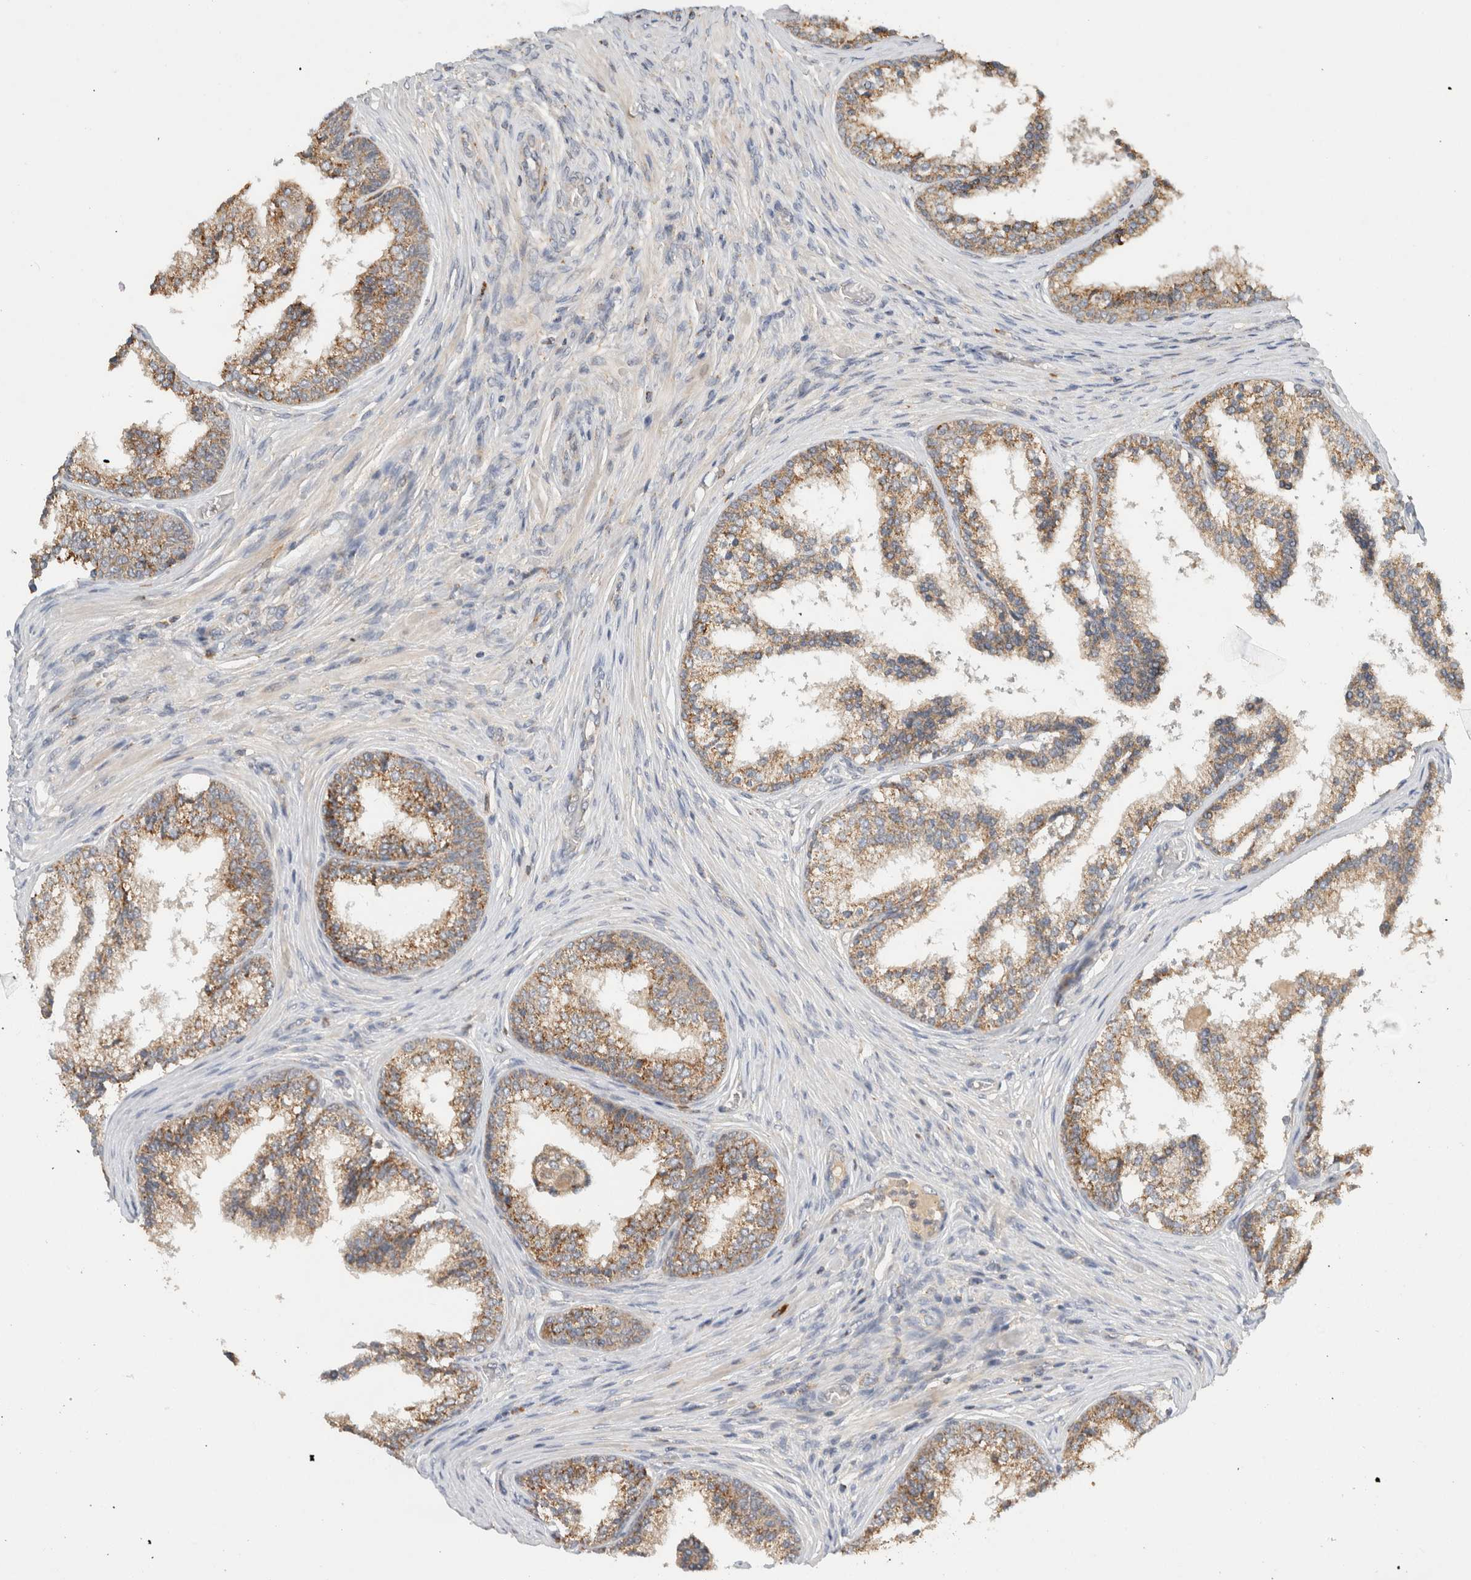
{"staining": {"intensity": "moderate", "quantity": ">75%", "location": "cytoplasmic/membranous"}, "tissue": "prostate cancer", "cell_type": "Tumor cells", "image_type": "cancer", "snomed": [{"axis": "morphology", "description": "Adenocarcinoma, High grade"}, {"axis": "topography", "description": "Prostate"}], "caption": "This is an image of IHC staining of prostate cancer (high-grade adenocarcinoma), which shows moderate positivity in the cytoplasmic/membranous of tumor cells.", "gene": "AMPD1", "patient": {"sex": "male", "age": 56}}